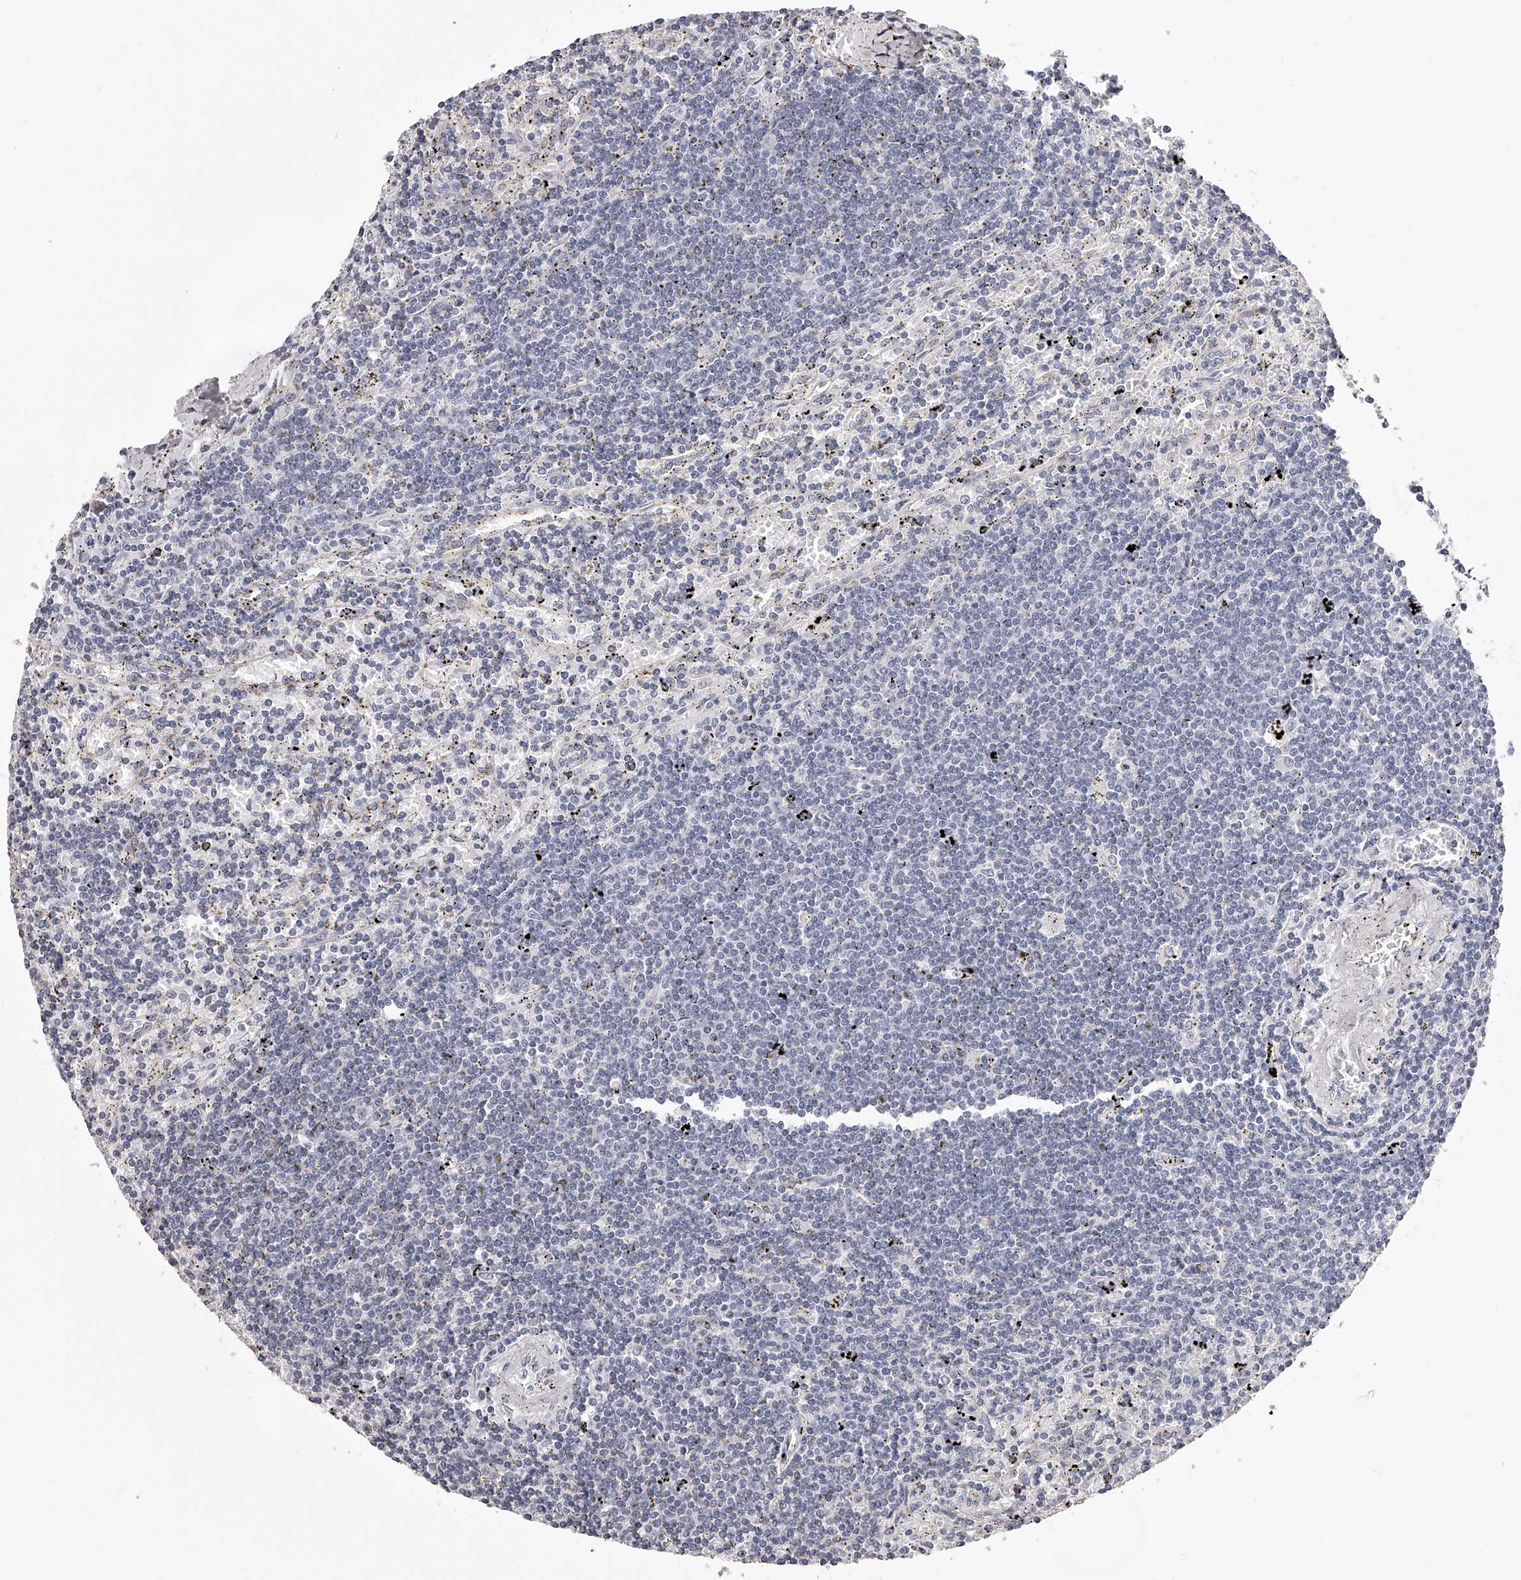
{"staining": {"intensity": "negative", "quantity": "none", "location": "none"}, "tissue": "lymphoma", "cell_type": "Tumor cells", "image_type": "cancer", "snomed": [{"axis": "morphology", "description": "Malignant lymphoma, non-Hodgkin's type, Low grade"}, {"axis": "topography", "description": "Spleen"}], "caption": "Tumor cells show no significant protein expression in malignant lymphoma, non-Hodgkin's type (low-grade).", "gene": "DMRT1", "patient": {"sex": "male", "age": 76}}